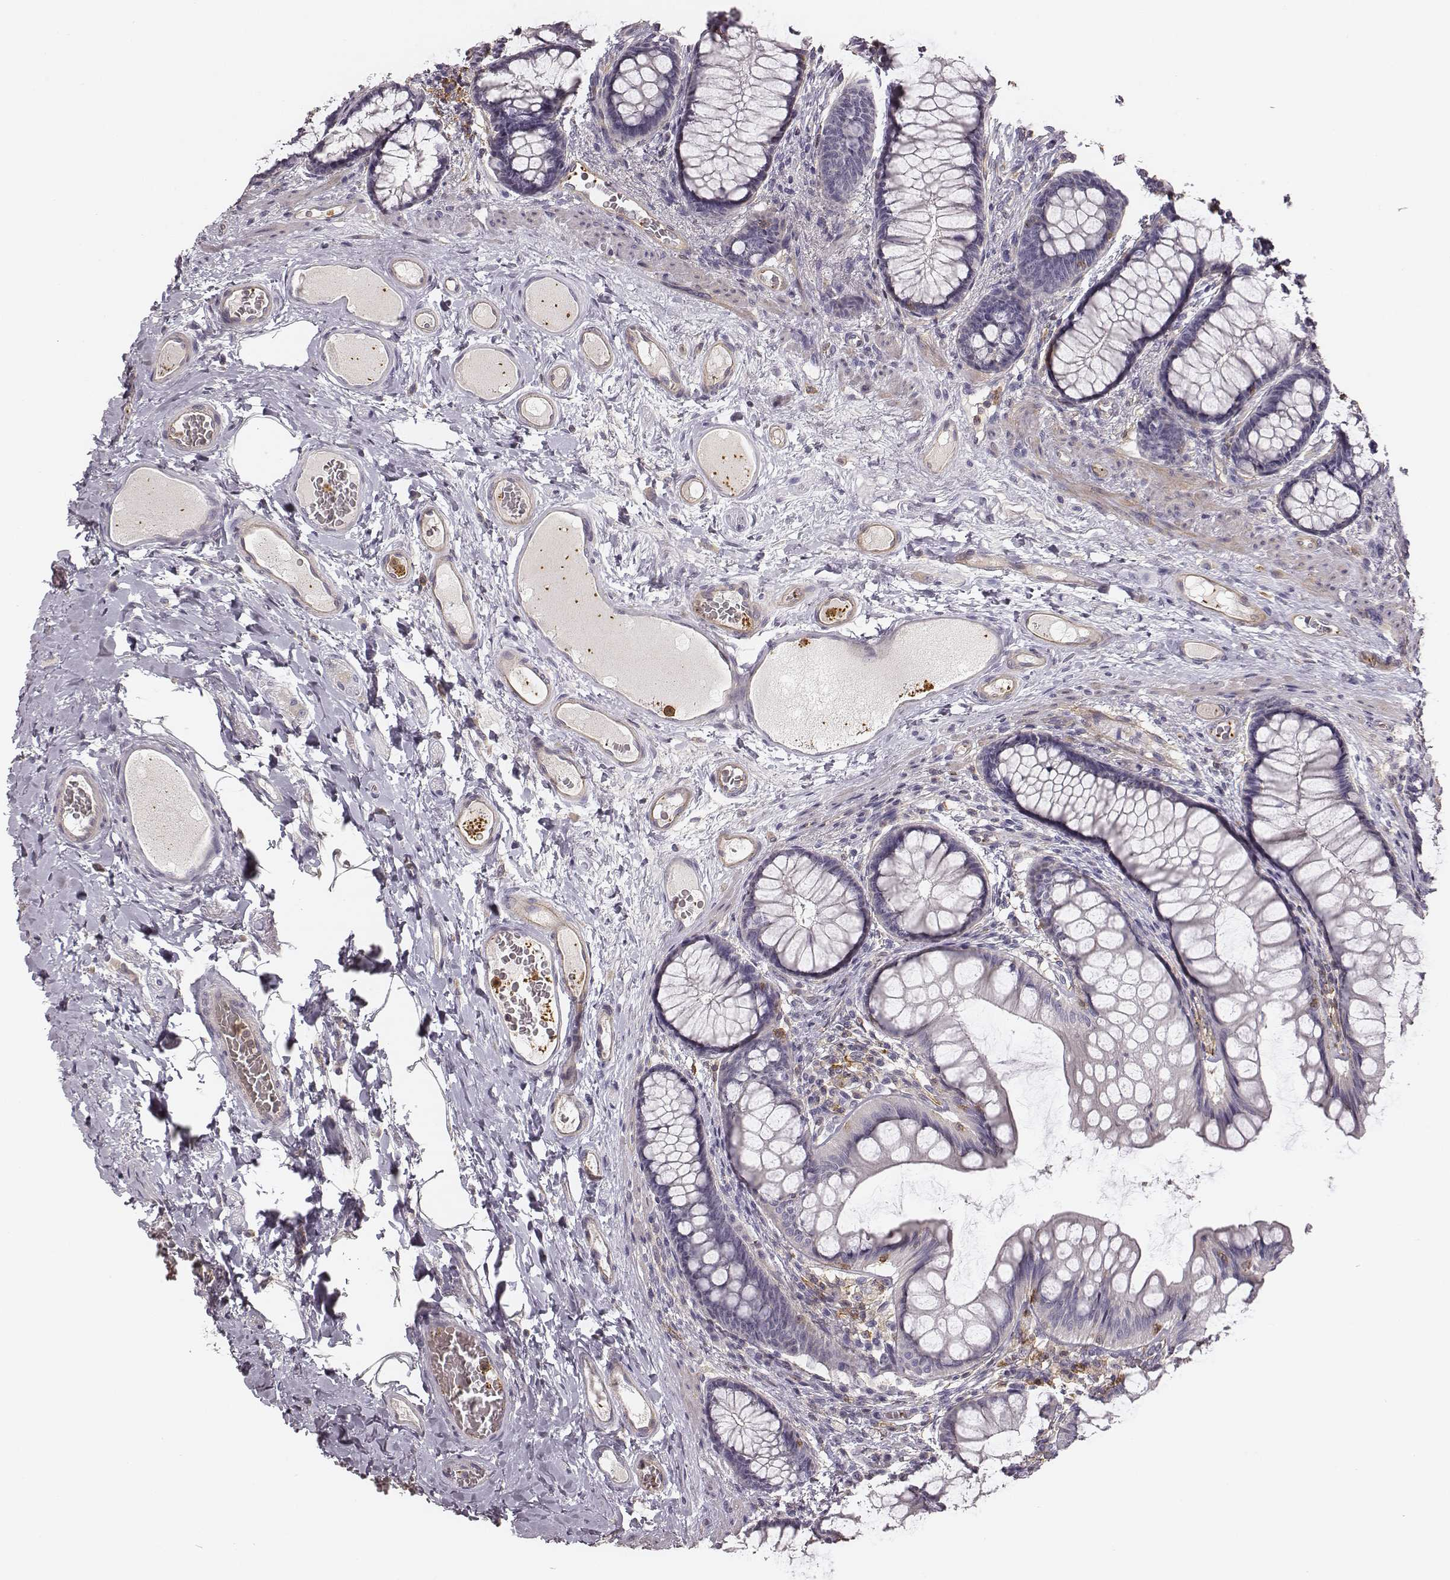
{"staining": {"intensity": "weak", "quantity": ">75%", "location": "cytoplasmic/membranous"}, "tissue": "colon", "cell_type": "Endothelial cells", "image_type": "normal", "snomed": [{"axis": "morphology", "description": "Normal tissue, NOS"}, {"axis": "topography", "description": "Colon"}], "caption": "Endothelial cells exhibit low levels of weak cytoplasmic/membranous staining in approximately >75% of cells in normal human colon. The protein of interest is stained brown, and the nuclei are stained in blue (DAB IHC with brightfield microscopy, high magnification).", "gene": "ZYX", "patient": {"sex": "female", "age": 65}}